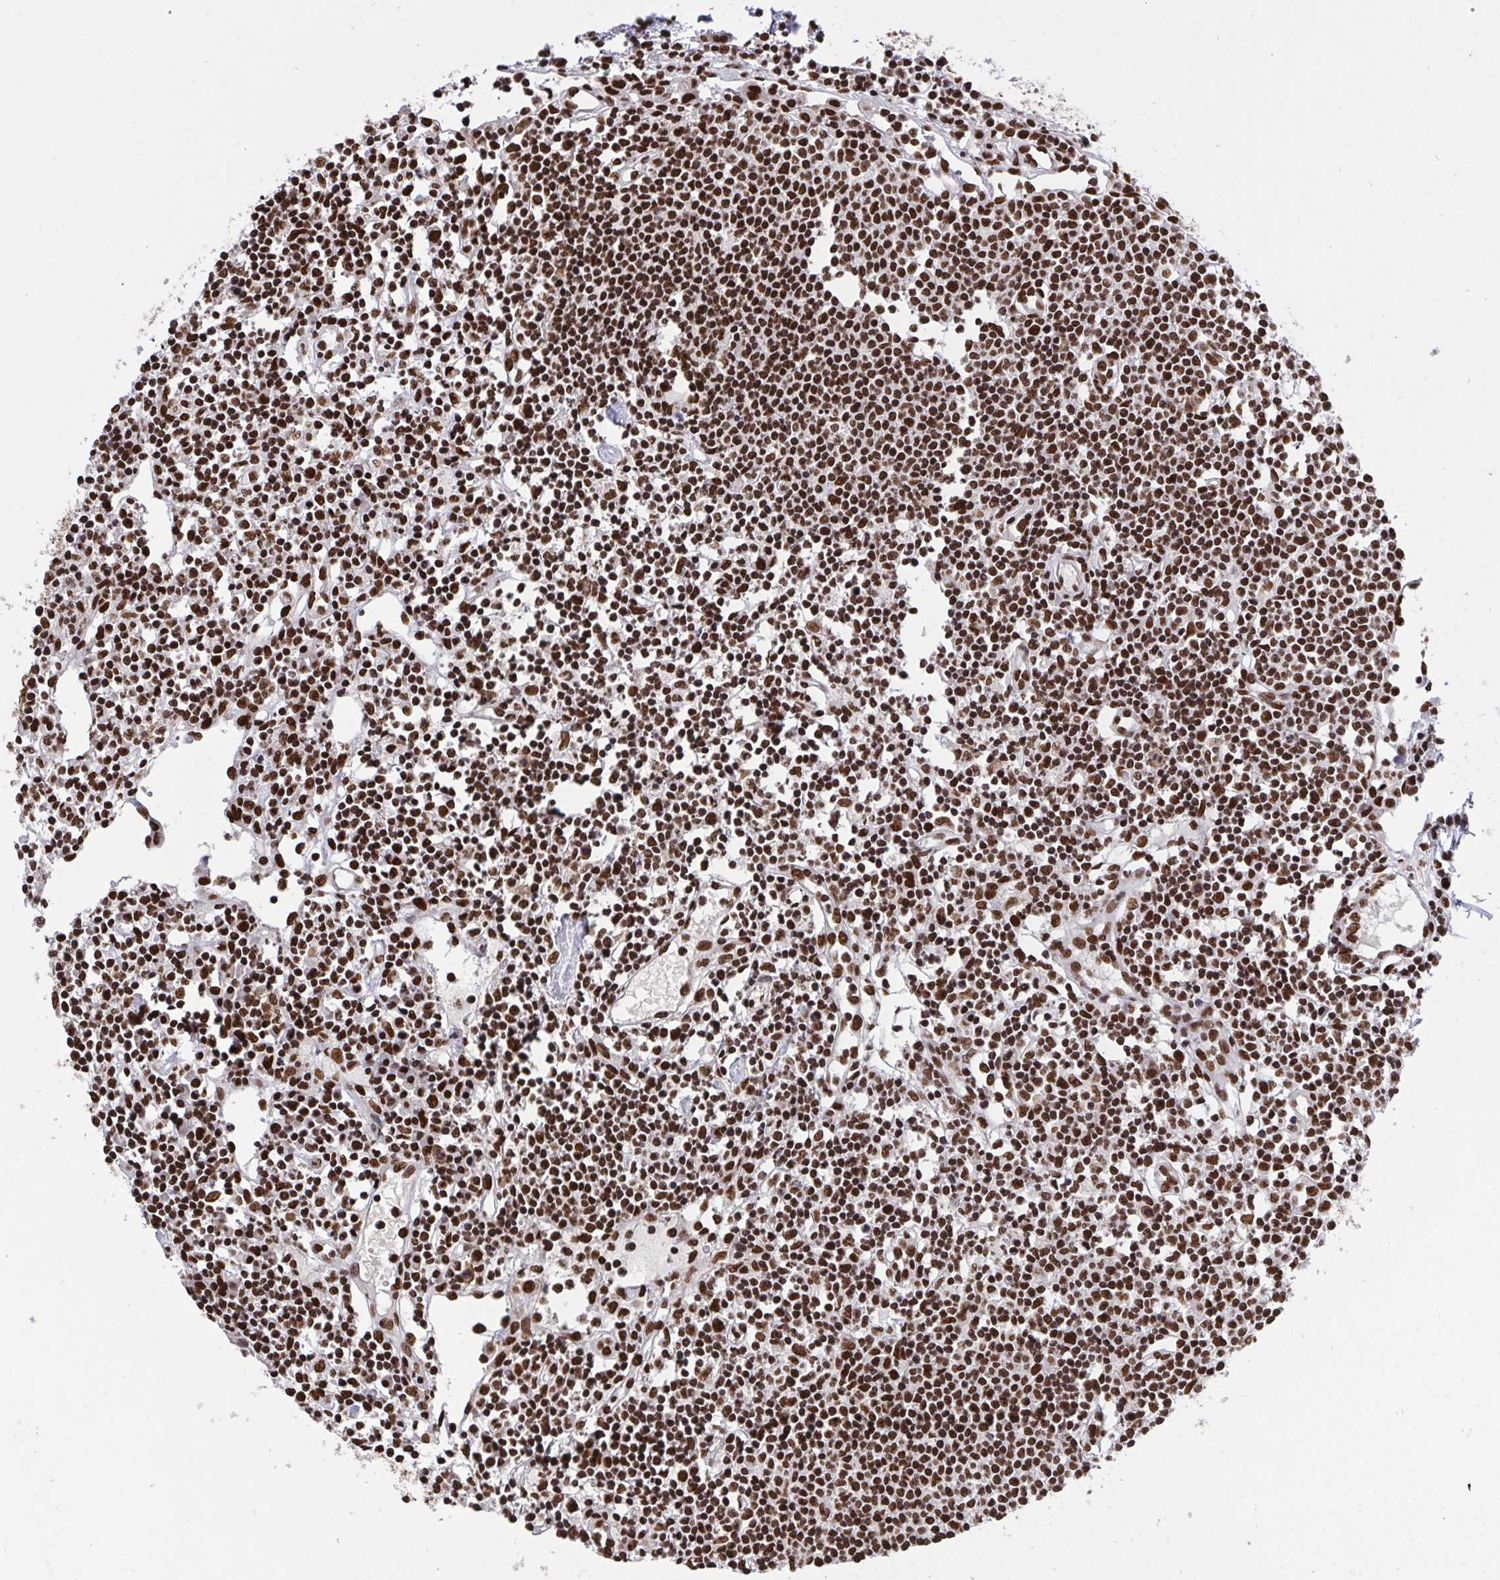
{"staining": {"intensity": "strong", "quantity": ">75%", "location": "nuclear"}, "tissue": "lymph node", "cell_type": "Germinal center cells", "image_type": "normal", "snomed": [{"axis": "morphology", "description": "Normal tissue, NOS"}, {"axis": "topography", "description": "Lymph node"}], "caption": "IHC histopathology image of normal lymph node: human lymph node stained using immunohistochemistry (IHC) demonstrates high levels of strong protein expression localized specifically in the nuclear of germinal center cells, appearing as a nuclear brown color.", "gene": "ENSG00000268083", "patient": {"sex": "female", "age": 78}}